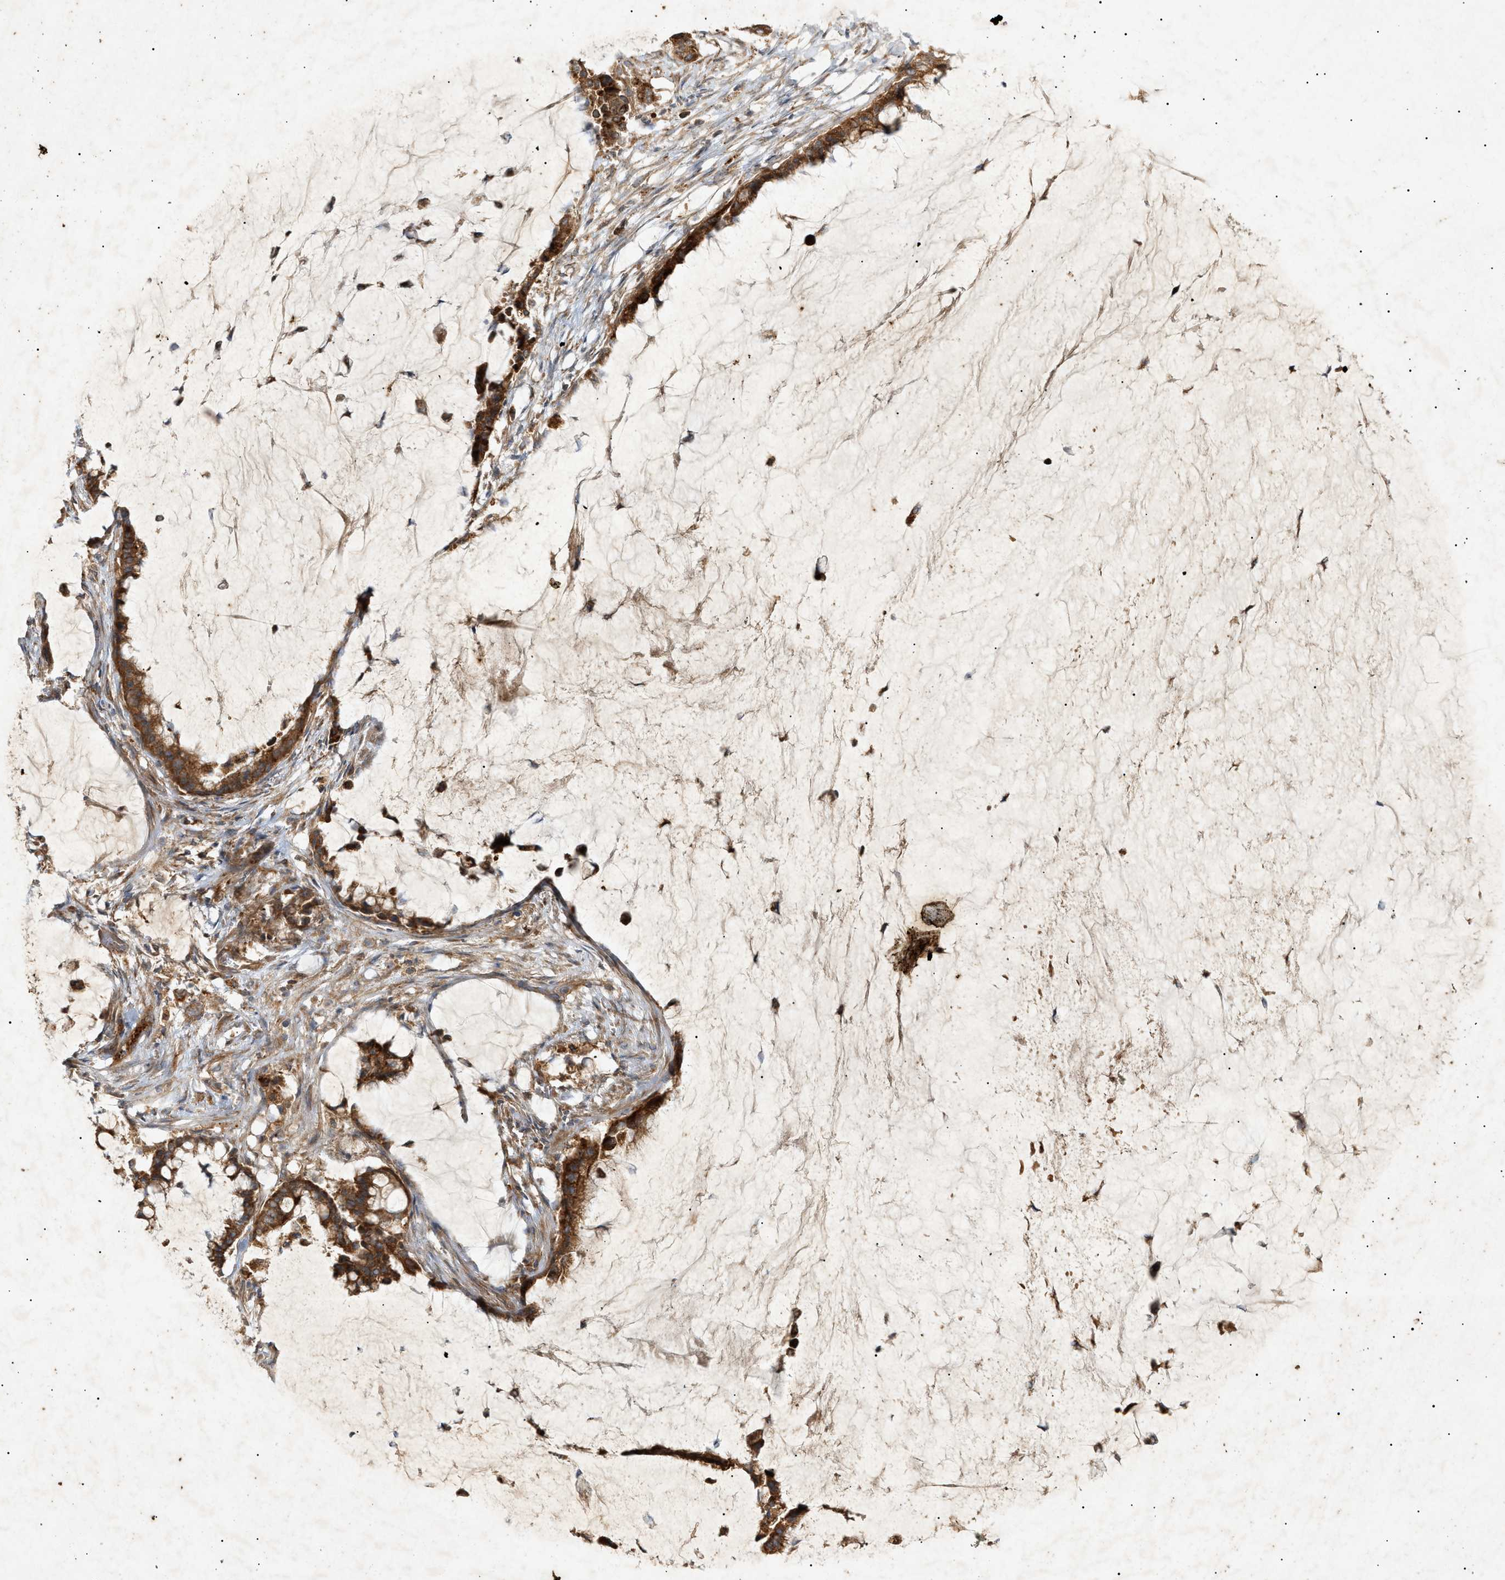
{"staining": {"intensity": "strong", "quantity": ">75%", "location": "cytoplasmic/membranous"}, "tissue": "pancreatic cancer", "cell_type": "Tumor cells", "image_type": "cancer", "snomed": [{"axis": "morphology", "description": "Adenocarcinoma, NOS"}, {"axis": "topography", "description": "Pancreas"}], "caption": "Protein expression analysis of human pancreatic cancer reveals strong cytoplasmic/membranous staining in about >75% of tumor cells.", "gene": "MTCH1", "patient": {"sex": "male", "age": 41}}